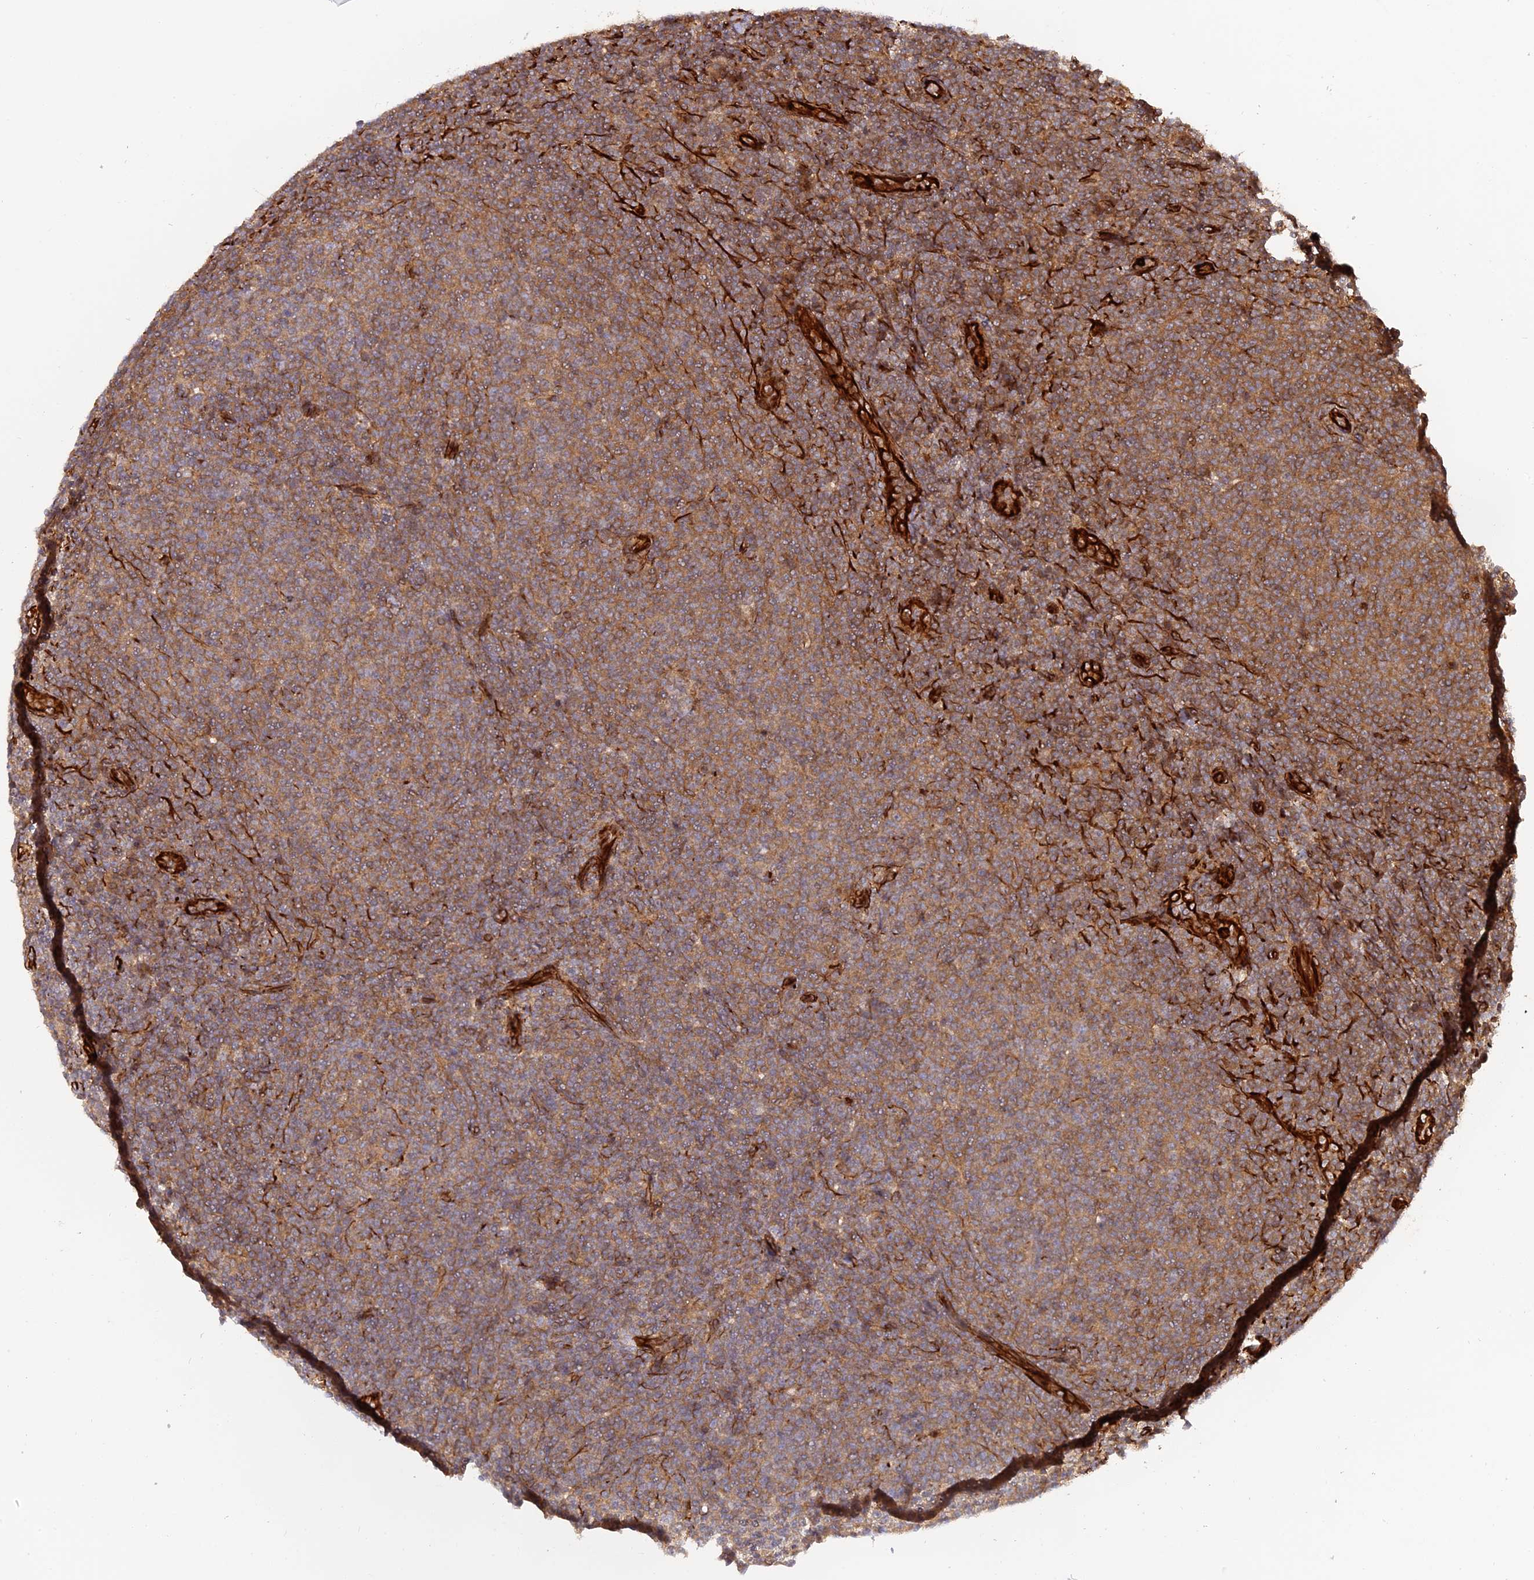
{"staining": {"intensity": "moderate", "quantity": ">75%", "location": "cytoplasmic/membranous"}, "tissue": "lymphoma", "cell_type": "Tumor cells", "image_type": "cancer", "snomed": [{"axis": "morphology", "description": "Malignant lymphoma, non-Hodgkin's type, Low grade"}, {"axis": "topography", "description": "Lymph node"}], "caption": "The histopathology image shows staining of lymphoma, revealing moderate cytoplasmic/membranous protein expression (brown color) within tumor cells.", "gene": "PHLDB3", "patient": {"sex": "male", "age": 66}}